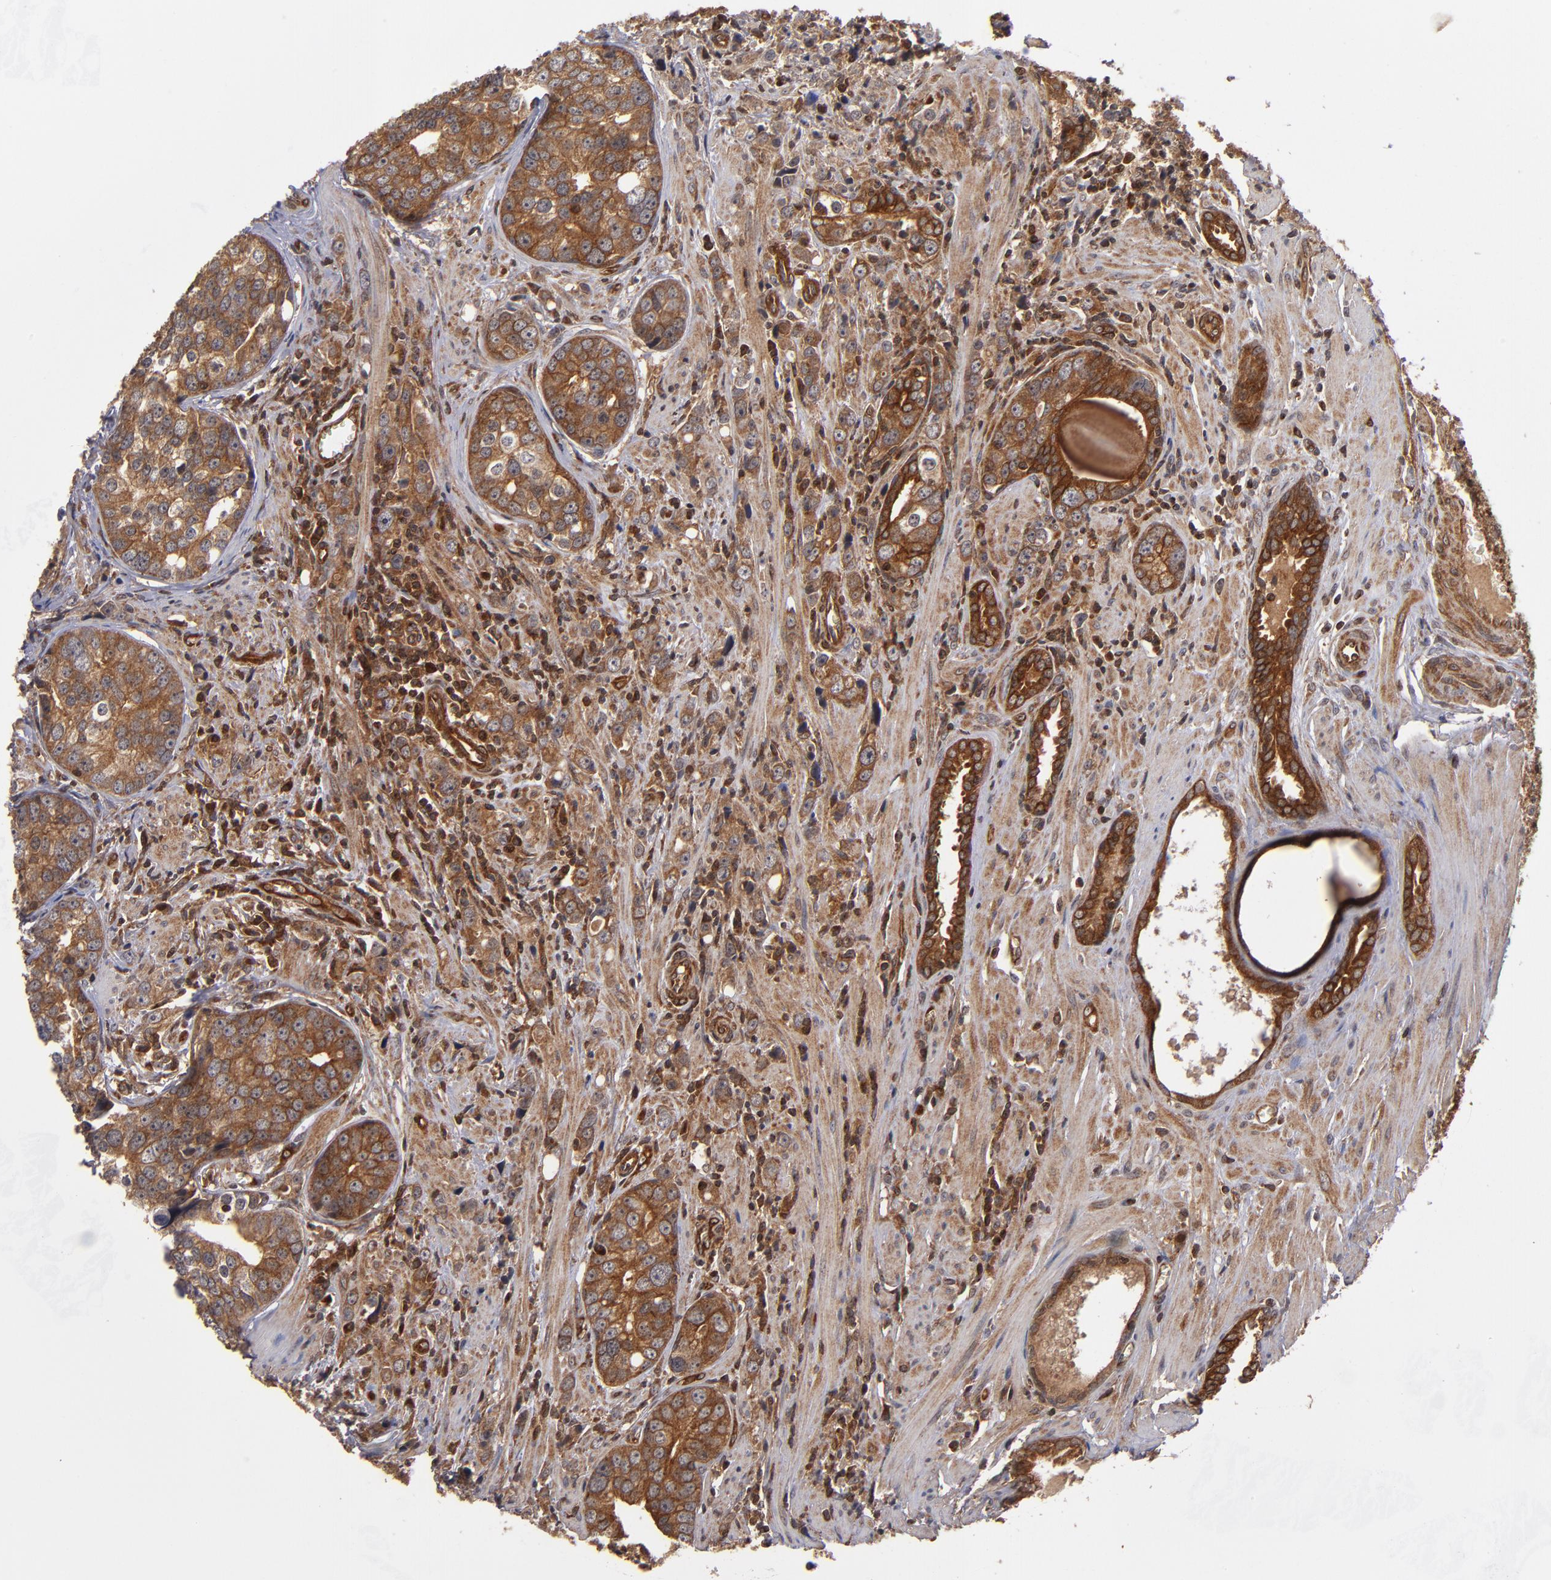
{"staining": {"intensity": "moderate", "quantity": ">75%", "location": "cytoplasmic/membranous"}, "tissue": "prostate cancer", "cell_type": "Tumor cells", "image_type": "cancer", "snomed": [{"axis": "morphology", "description": "Adenocarcinoma, High grade"}, {"axis": "topography", "description": "Prostate"}], "caption": "High-grade adenocarcinoma (prostate) stained for a protein (brown) shows moderate cytoplasmic/membranous positive staining in approximately >75% of tumor cells.", "gene": "BDKRB1", "patient": {"sex": "male", "age": 71}}